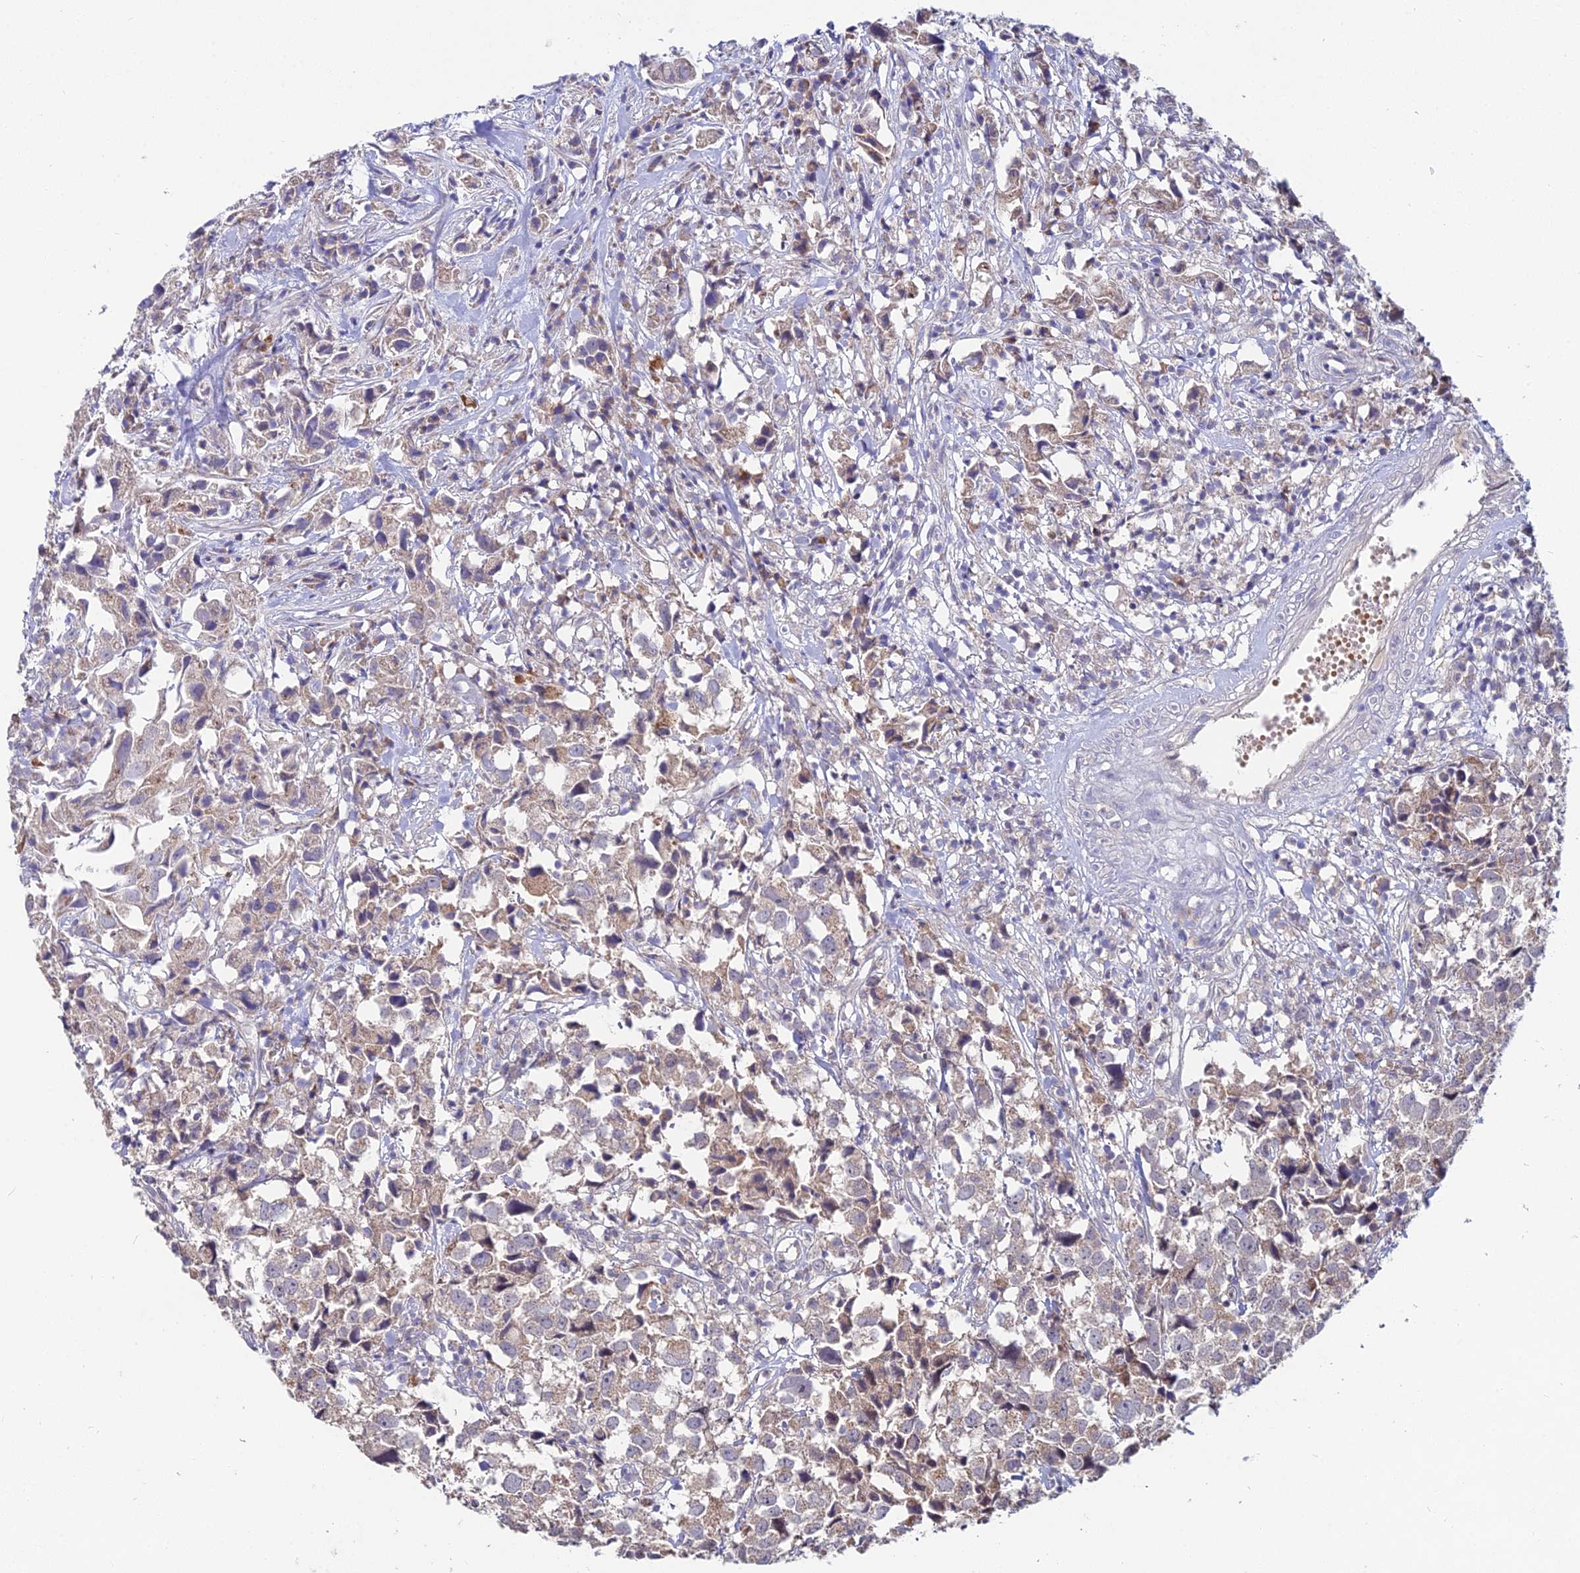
{"staining": {"intensity": "weak", "quantity": ">75%", "location": "cytoplasmic/membranous"}, "tissue": "urothelial cancer", "cell_type": "Tumor cells", "image_type": "cancer", "snomed": [{"axis": "morphology", "description": "Urothelial carcinoma, High grade"}, {"axis": "topography", "description": "Urinary bladder"}], "caption": "High-grade urothelial carcinoma stained with a brown dye exhibits weak cytoplasmic/membranous positive expression in about >75% of tumor cells.", "gene": "WDR43", "patient": {"sex": "female", "age": 75}}